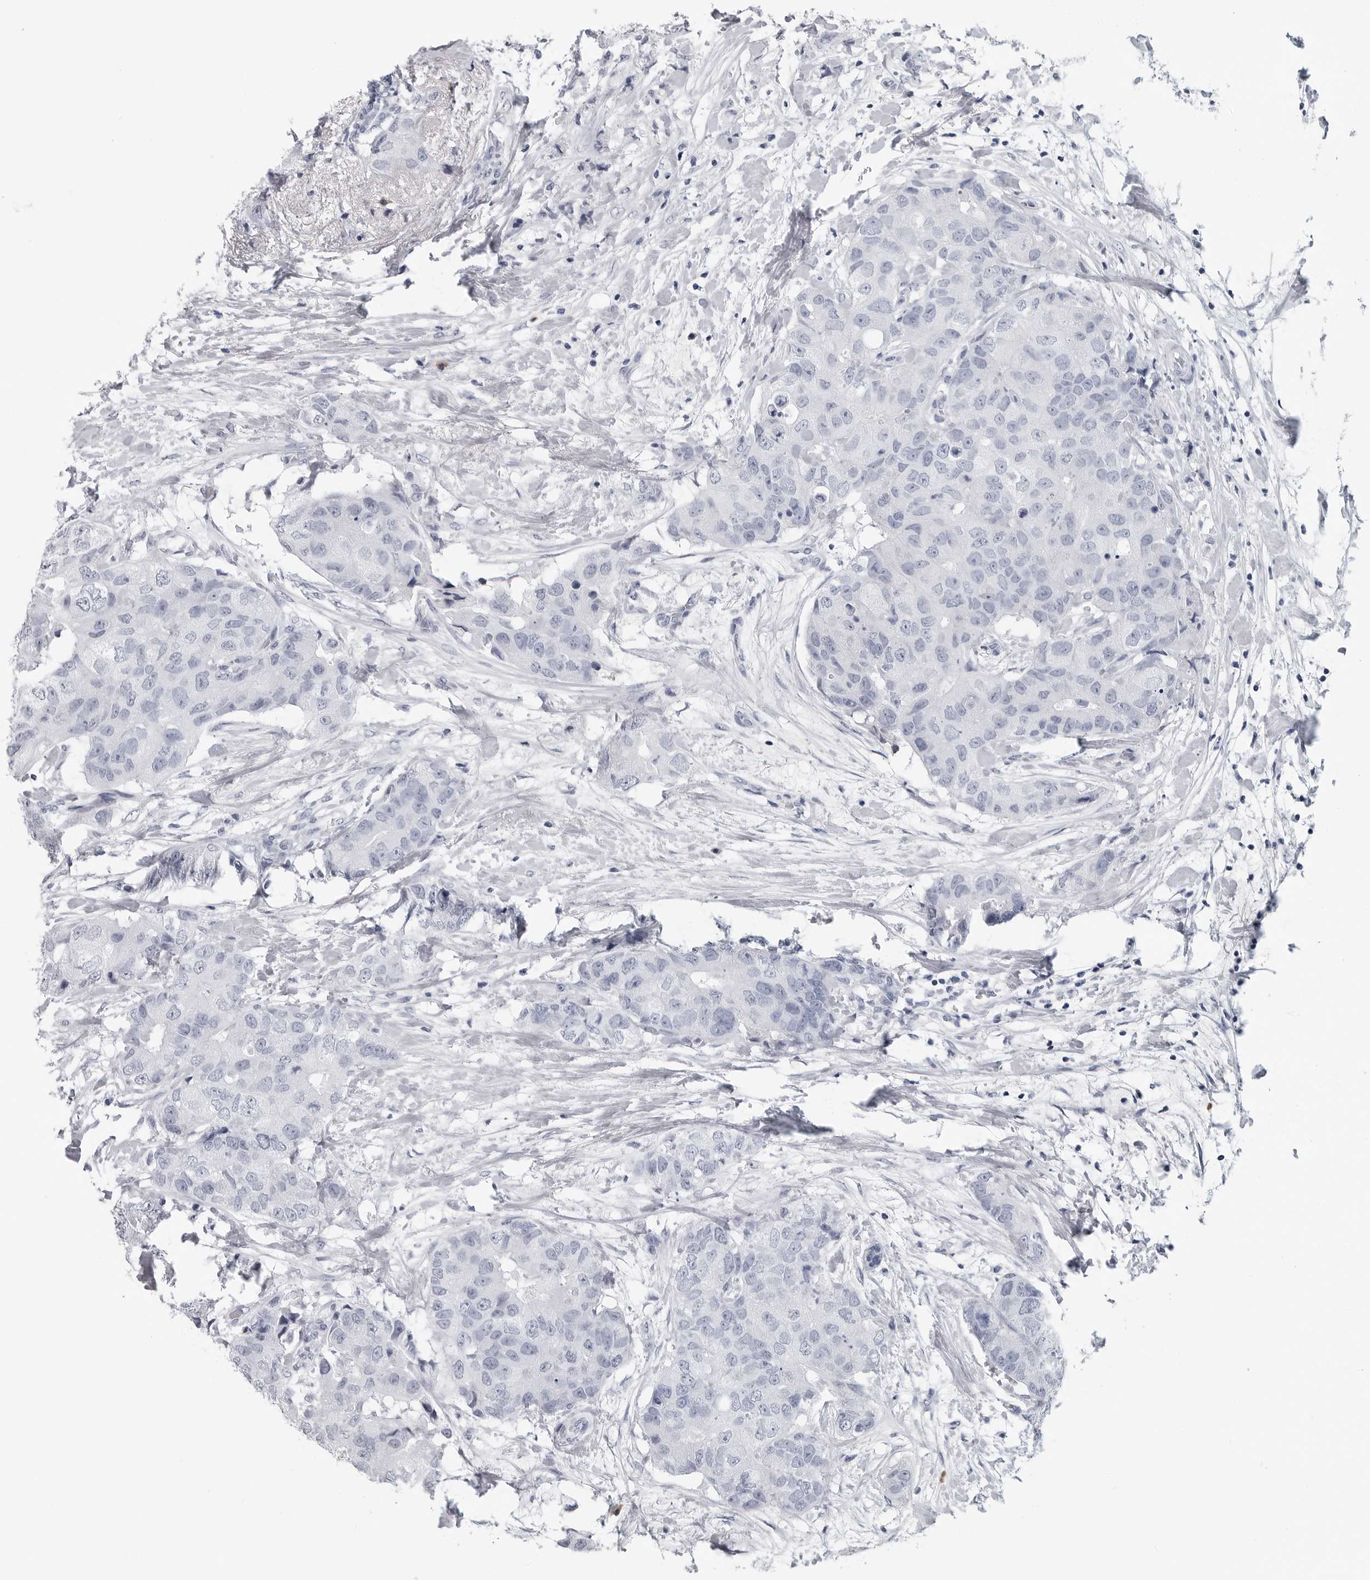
{"staining": {"intensity": "negative", "quantity": "none", "location": "none"}, "tissue": "breast cancer", "cell_type": "Tumor cells", "image_type": "cancer", "snomed": [{"axis": "morphology", "description": "Duct carcinoma"}, {"axis": "topography", "description": "Breast"}], "caption": "Protein analysis of breast cancer displays no significant expression in tumor cells.", "gene": "AMPD1", "patient": {"sex": "female", "age": 62}}